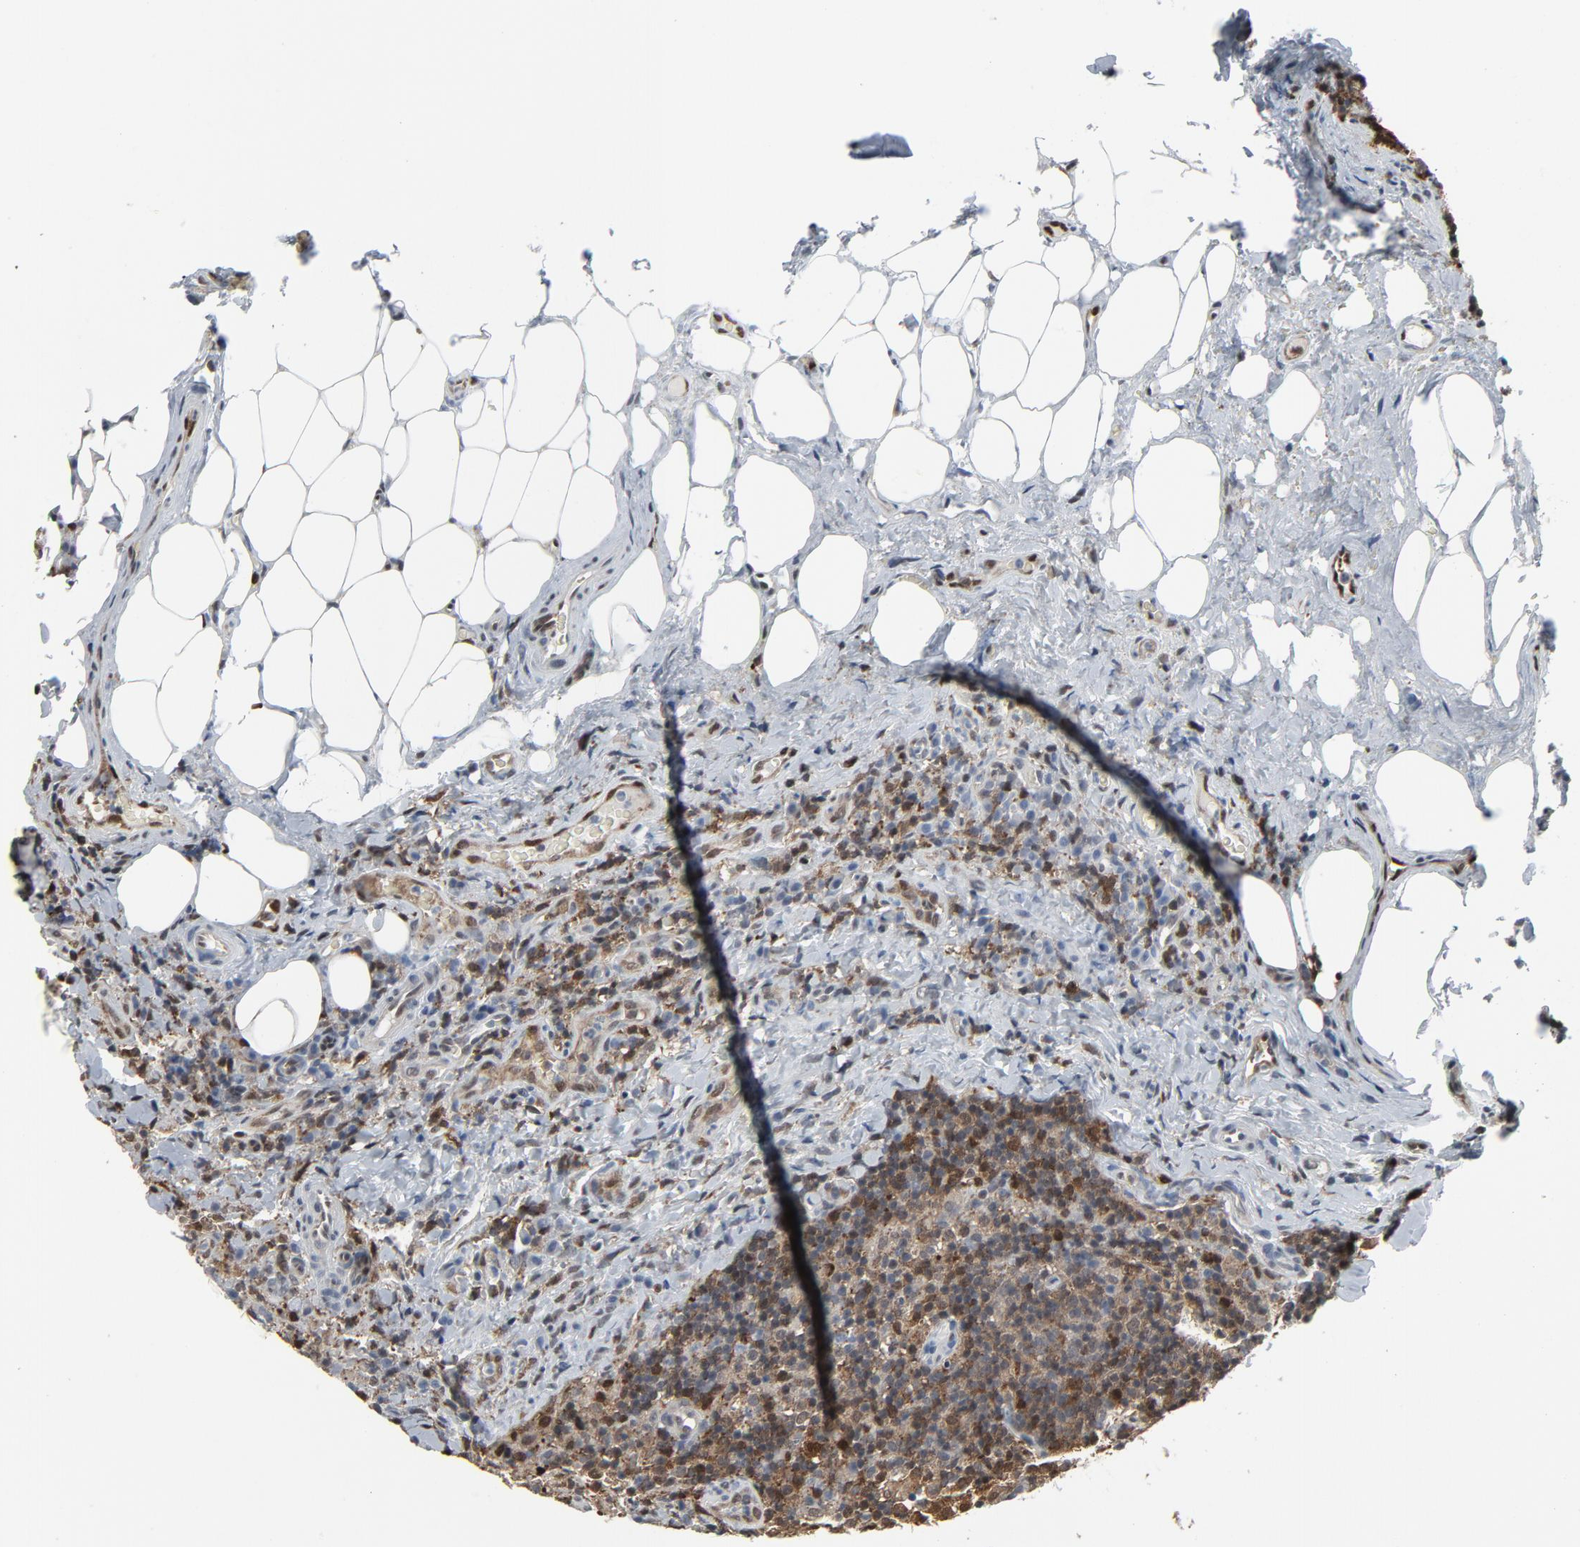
{"staining": {"intensity": "strong", "quantity": ">75%", "location": "cytoplasmic/membranous,nuclear"}, "tissue": "lymph node", "cell_type": "Germinal center cells", "image_type": "normal", "snomed": [{"axis": "morphology", "description": "Normal tissue, NOS"}, {"axis": "morphology", "description": "Inflammation, NOS"}, {"axis": "topography", "description": "Lymph node"}], "caption": "Immunohistochemistry (IHC) (DAB (3,3'-diaminobenzidine)) staining of unremarkable human lymph node demonstrates strong cytoplasmic/membranous,nuclear protein expression in approximately >75% of germinal center cells. The protein of interest is shown in brown color, while the nuclei are stained blue.", "gene": "STAT5A", "patient": {"sex": "male", "age": 46}}